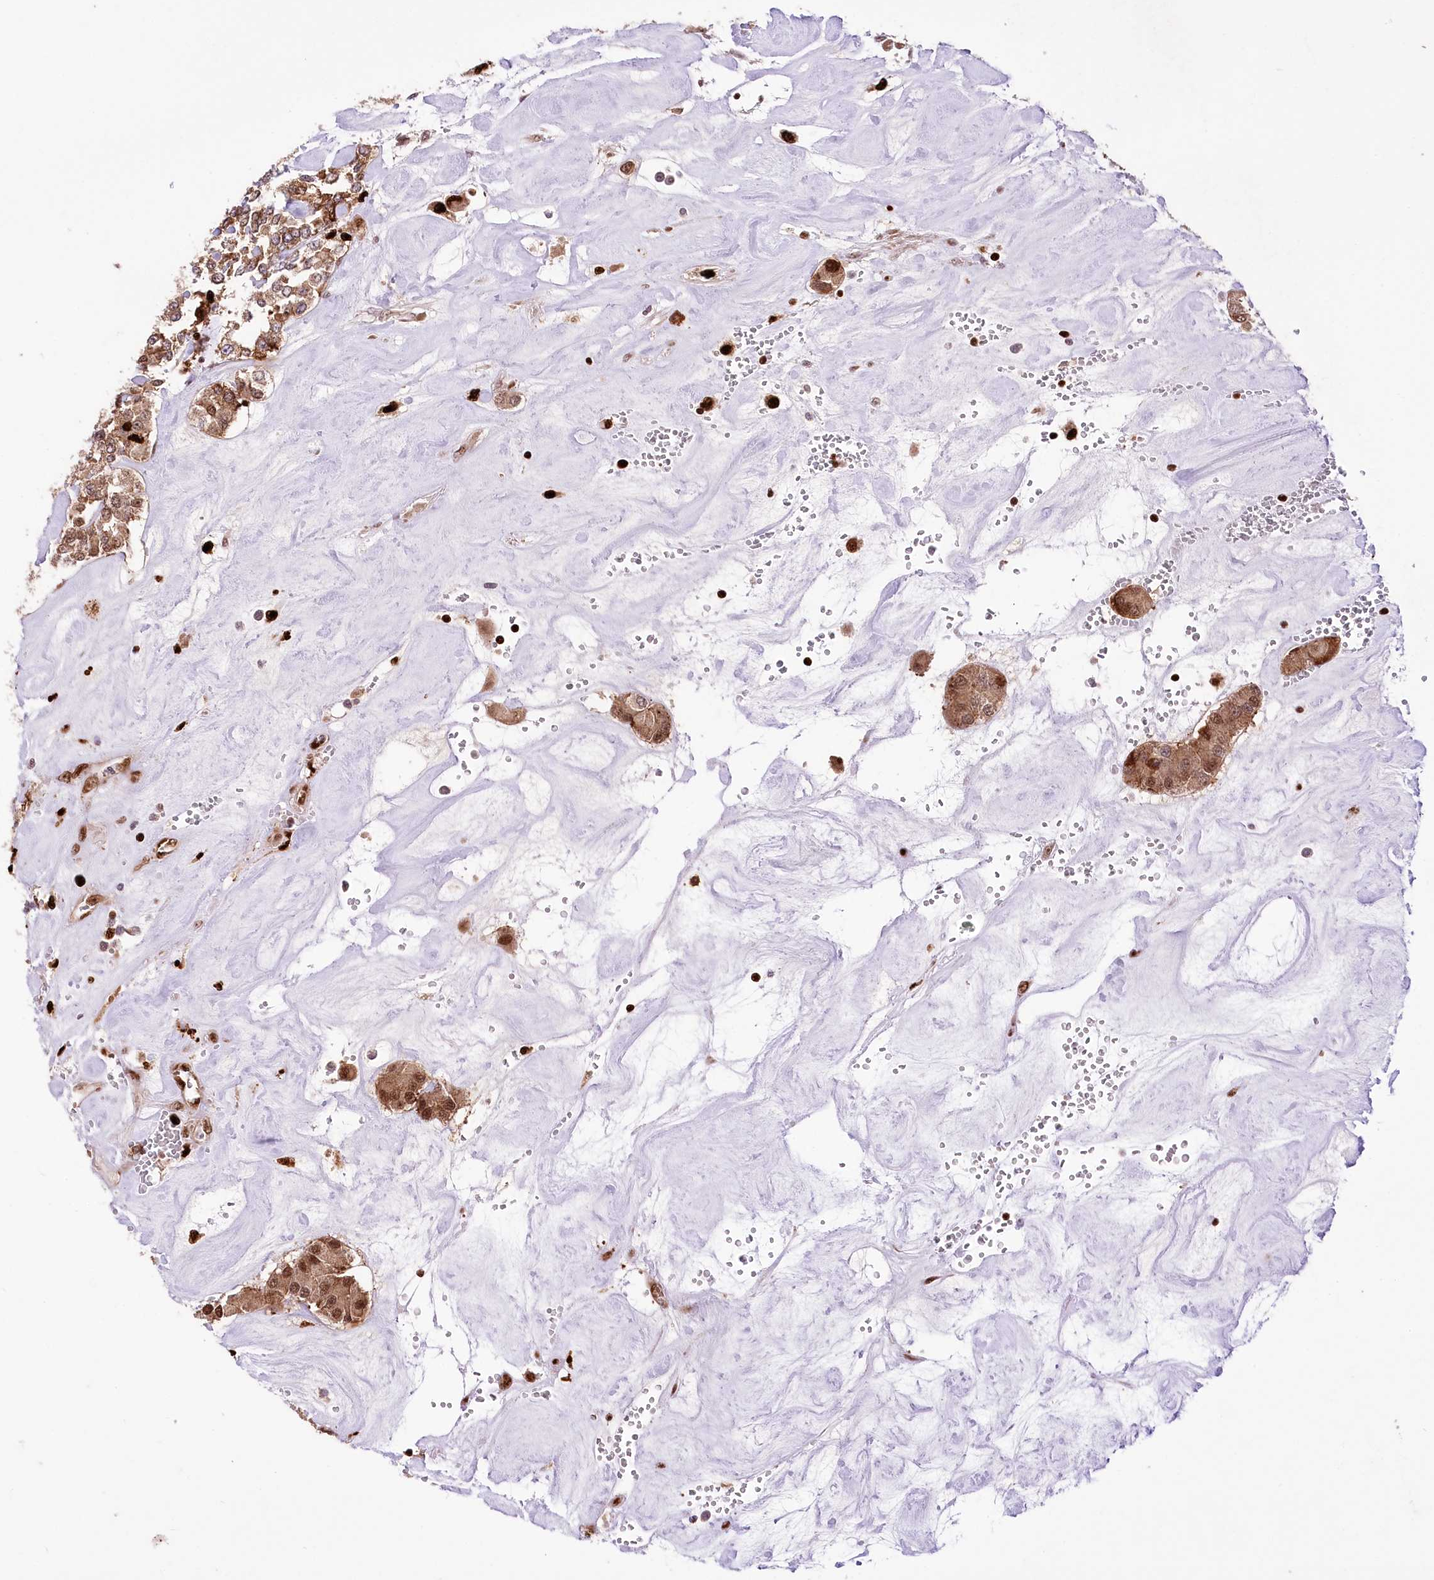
{"staining": {"intensity": "moderate", "quantity": ">75%", "location": "cytoplasmic/membranous,nuclear"}, "tissue": "carcinoid", "cell_type": "Tumor cells", "image_type": "cancer", "snomed": [{"axis": "morphology", "description": "Carcinoid, malignant, NOS"}, {"axis": "topography", "description": "Pancreas"}], "caption": "Protein staining shows moderate cytoplasmic/membranous and nuclear staining in approximately >75% of tumor cells in carcinoid. (brown staining indicates protein expression, while blue staining denotes nuclei).", "gene": "FIGN", "patient": {"sex": "male", "age": 41}}